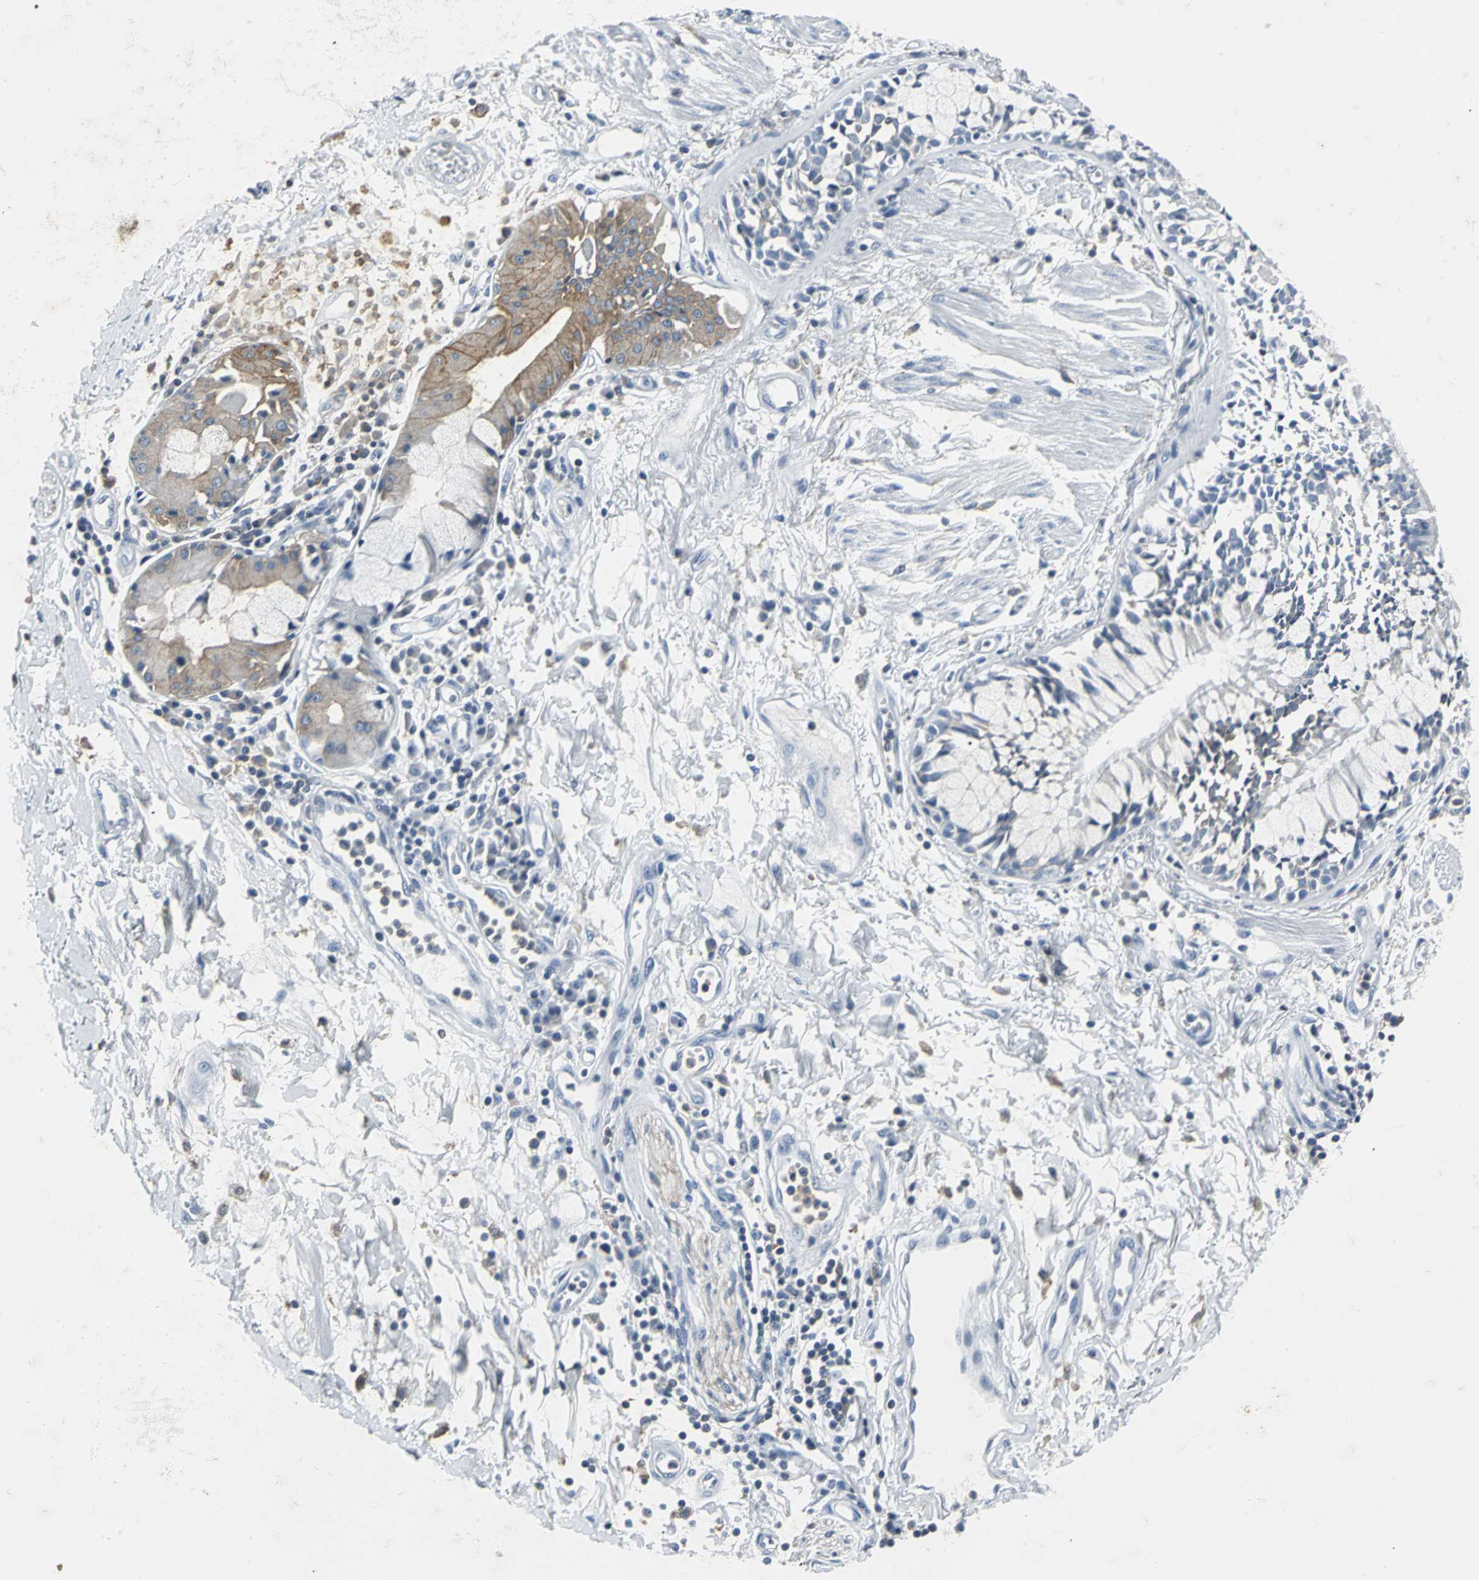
{"staining": {"intensity": "negative", "quantity": "none", "location": "none"}, "tissue": "adipose tissue", "cell_type": "Adipocytes", "image_type": "normal", "snomed": [{"axis": "morphology", "description": "Normal tissue, NOS"}, {"axis": "morphology", "description": "Adenocarcinoma, NOS"}, {"axis": "topography", "description": "Cartilage tissue"}, {"axis": "topography", "description": "Bronchus"}, {"axis": "topography", "description": "Lung"}], "caption": "High power microscopy histopathology image of an immunohistochemistry (IHC) histopathology image of unremarkable adipose tissue, revealing no significant expression in adipocytes.", "gene": "IQGAP2", "patient": {"sex": "female", "age": 67}}